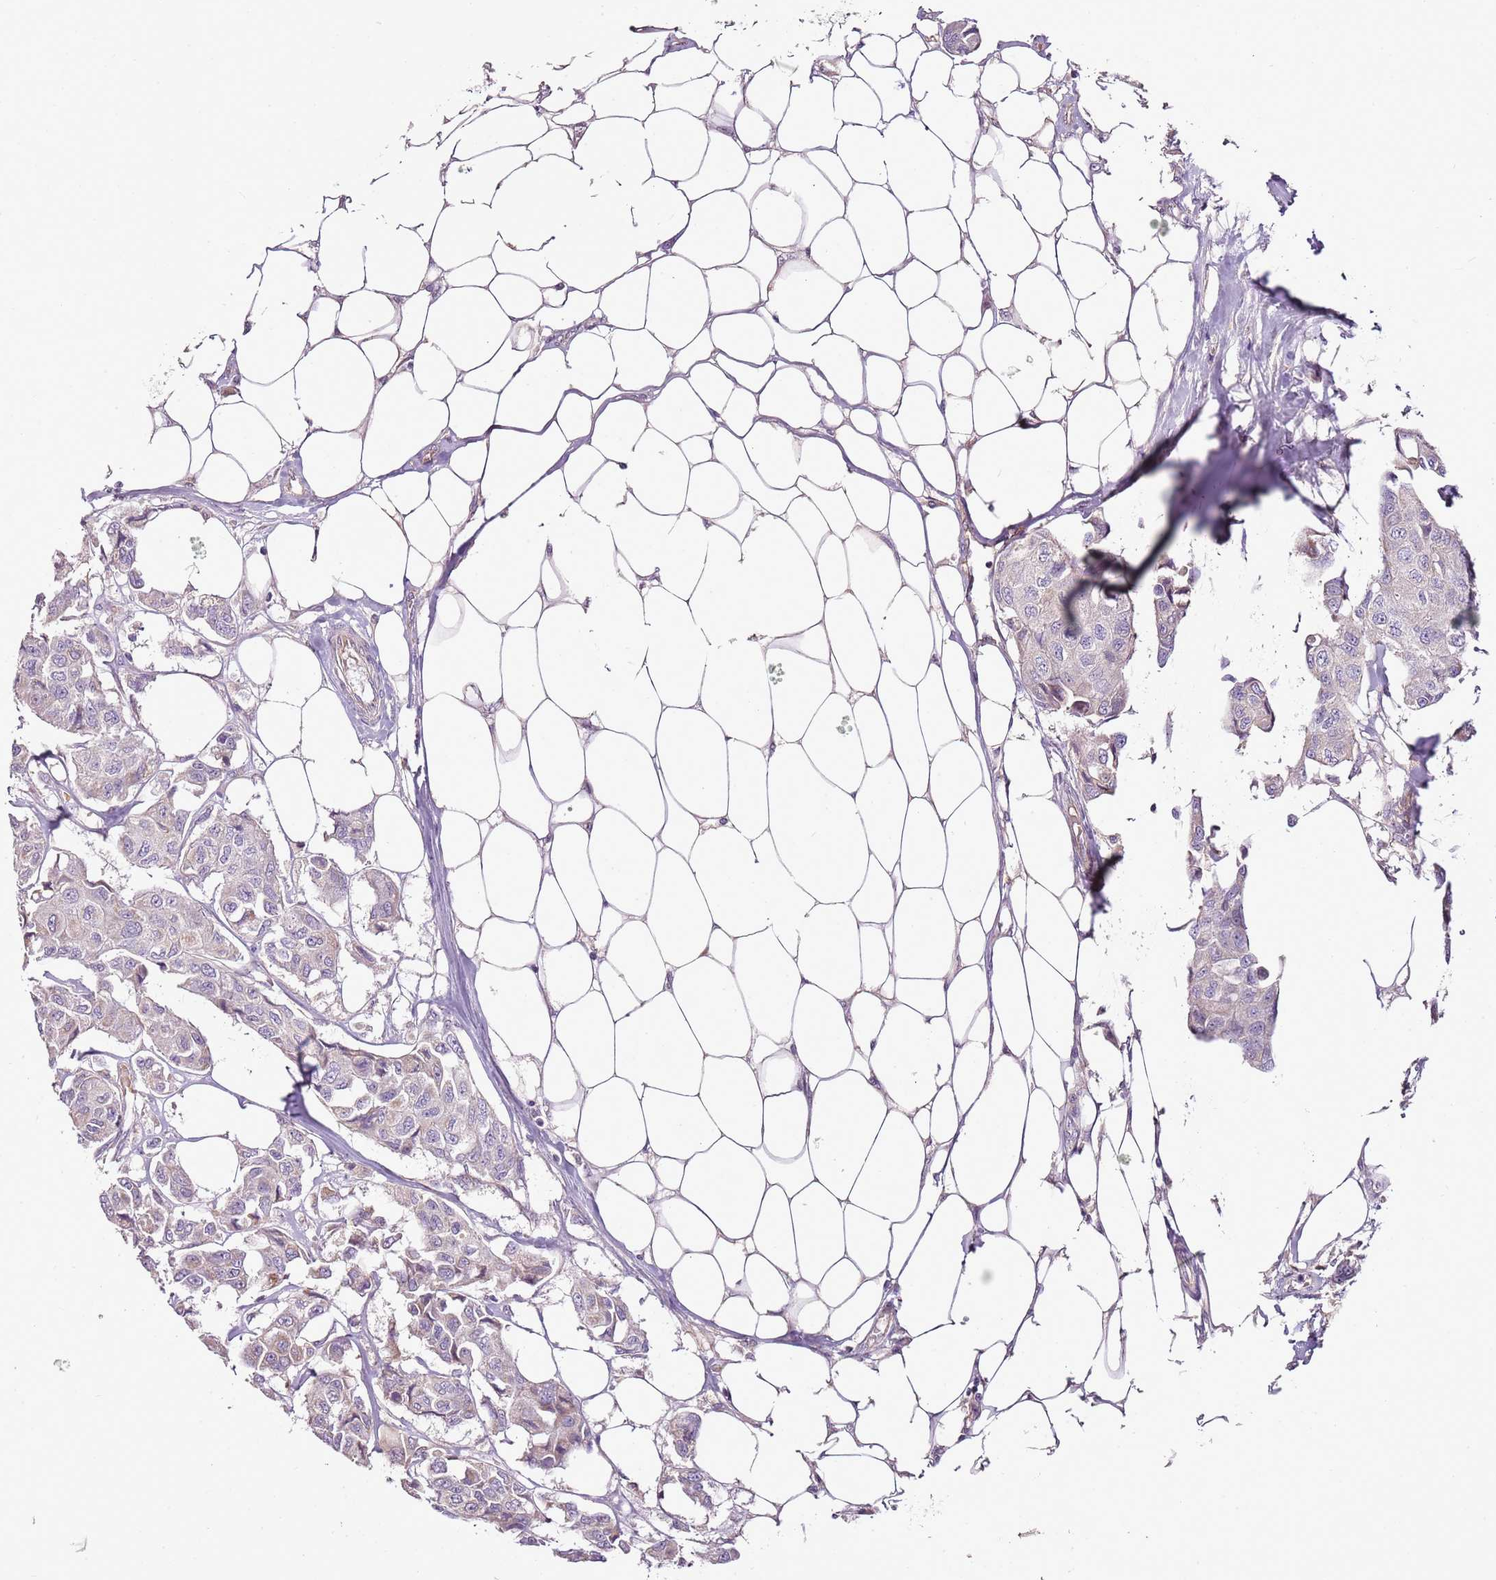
{"staining": {"intensity": "weak", "quantity": "<25%", "location": "cytoplasmic/membranous"}, "tissue": "breast cancer", "cell_type": "Tumor cells", "image_type": "cancer", "snomed": [{"axis": "morphology", "description": "Duct carcinoma"}, {"axis": "topography", "description": "Breast"}, {"axis": "topography", "description": "Lymph node"}], "caption": "The immunohistochemistry (IHC) image has no significant staining in tumor cells of breast cancer (invasive ductal carcinoma) tissue.", "gene": "CMKLR1", "patient": {"sex": "female", "age": 80}}